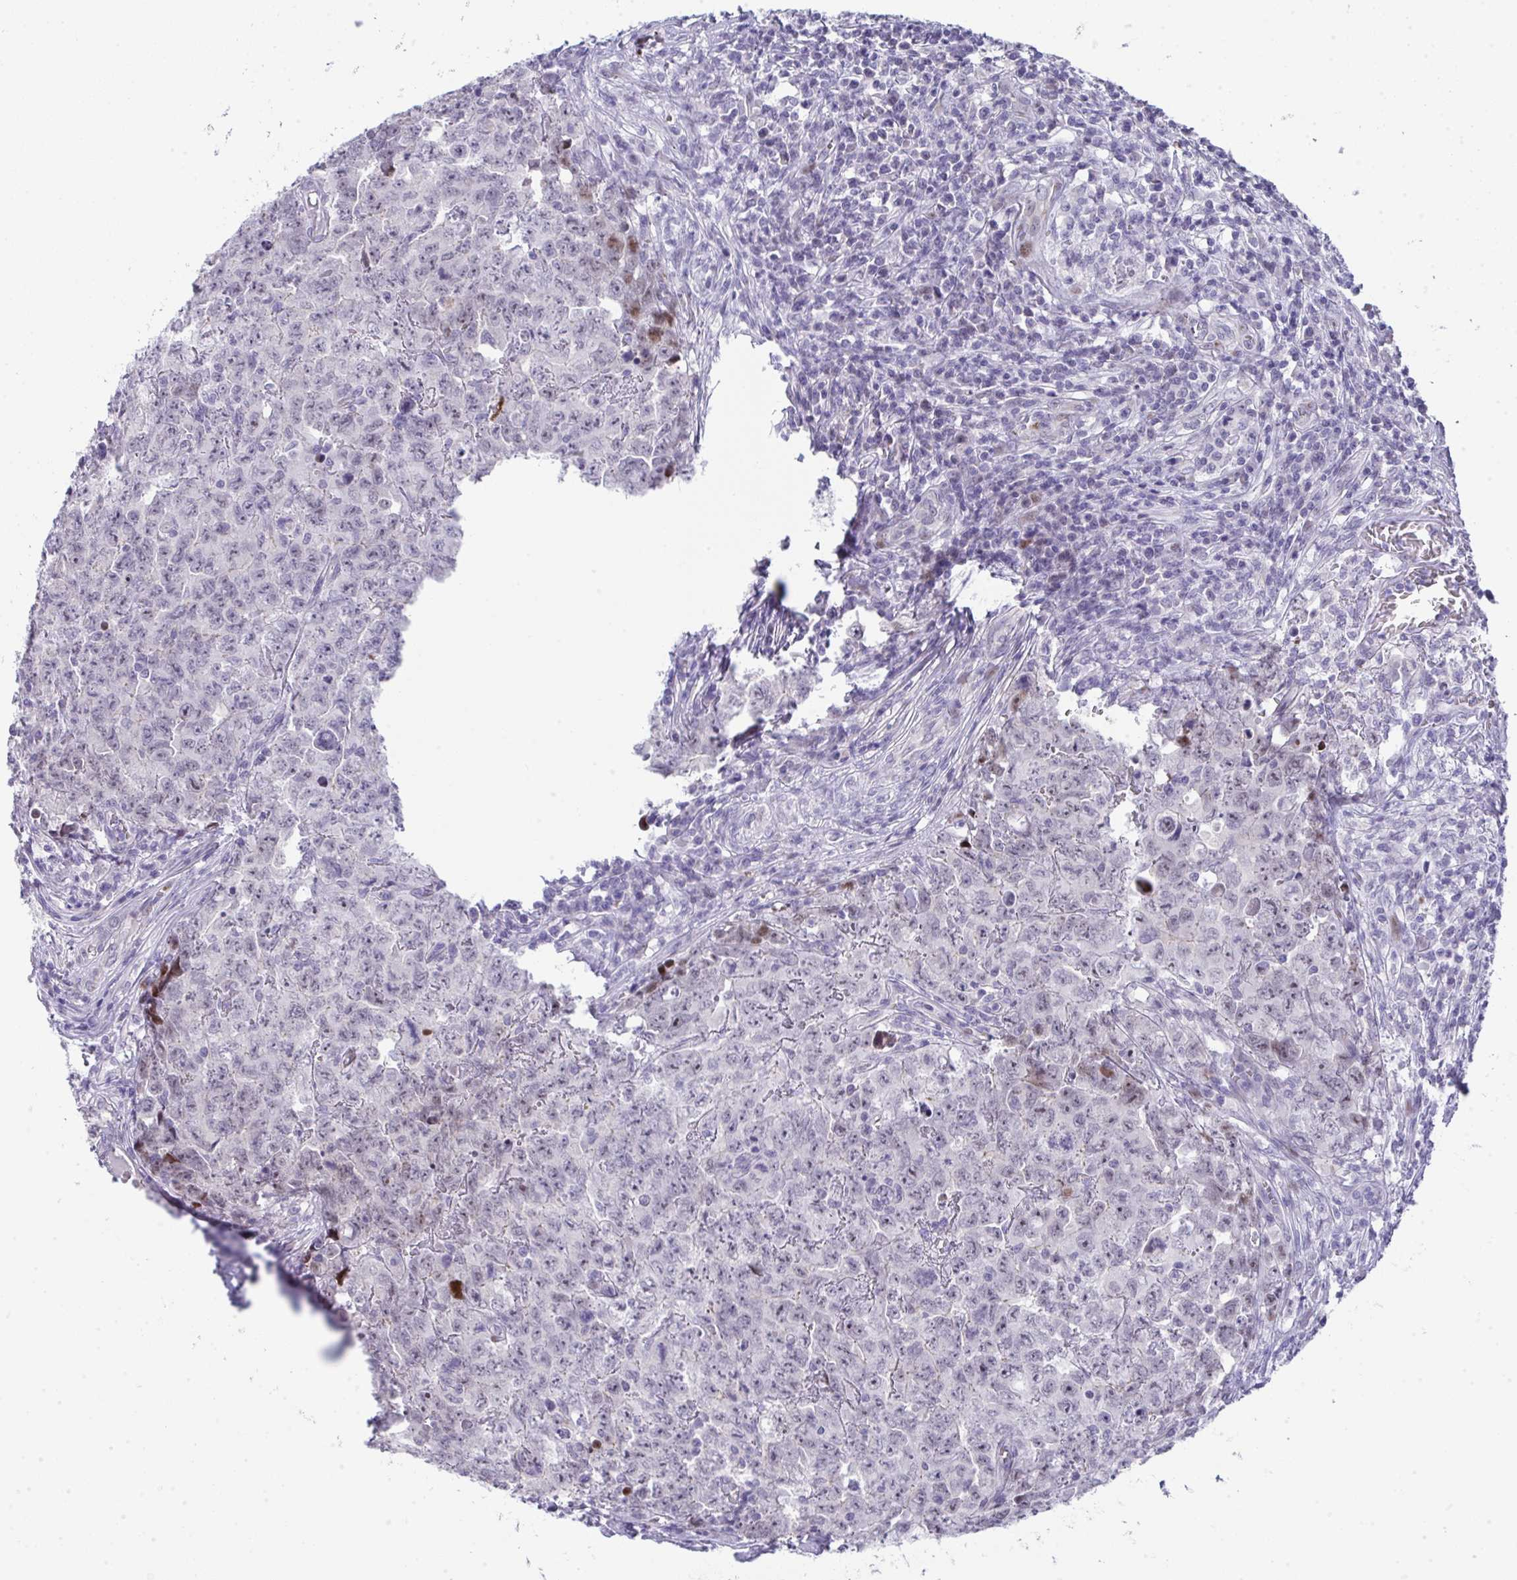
{"staining": {"intensity": "moderate", "quantity": "<25%", "location": "nuclear"}, "tissue": "testis cancer", "cell_type": "Tumor cells", "image_type": "cancer", "snomed": [{"axis": "morphology", "description": "Carcinoma, Embryonal, NOS"}, {"axis": "topography", "description": "Testis"}], "caption": "Testis cancer (embryonal carcinoma) stained with DAB IHC demonstrates low levels of moderate nuclear staining in approximately <25% of tumor cells.", "gene": "GALNT16", "patient": {"sex": "male", "age": 24}}